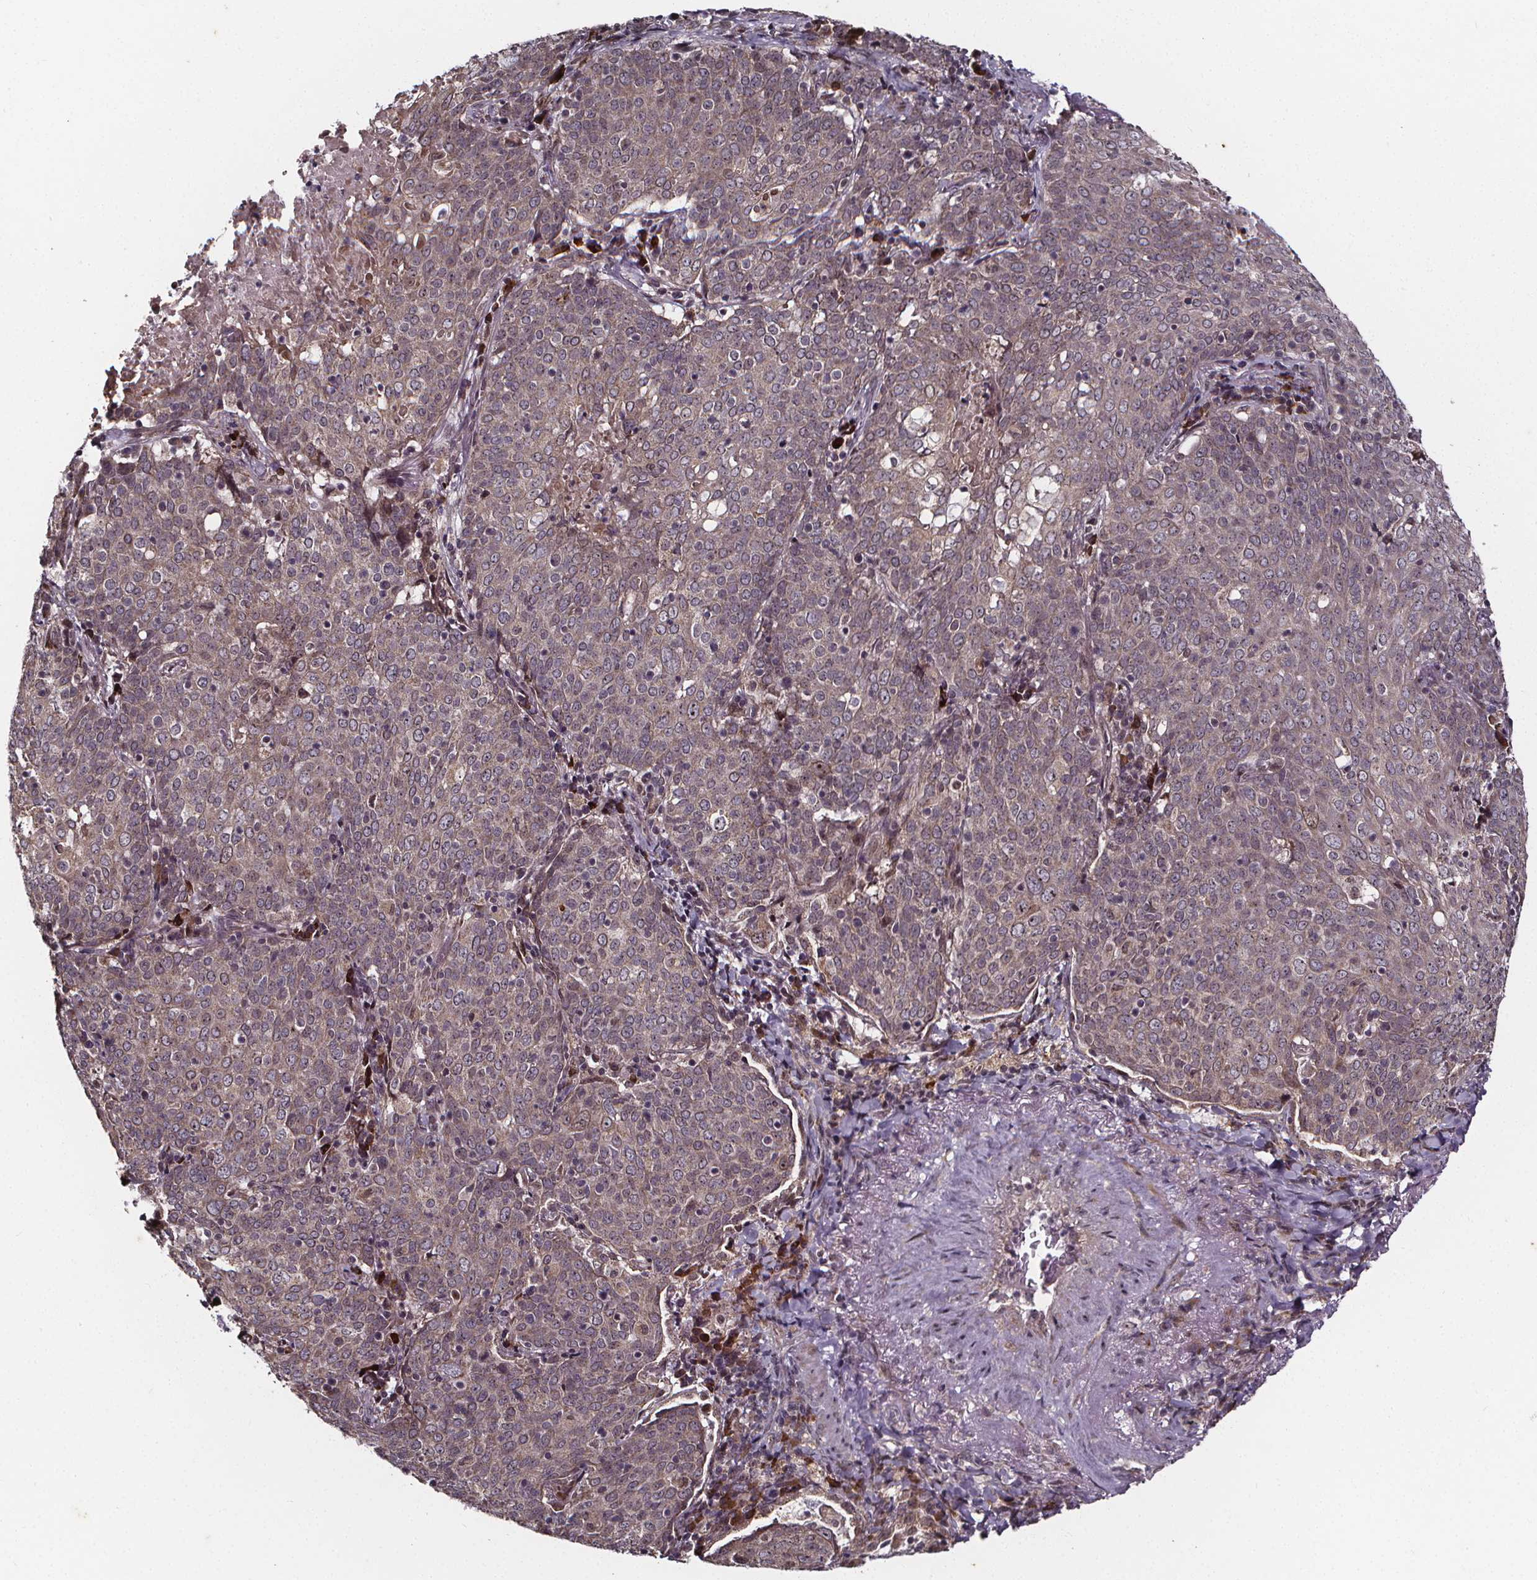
{"staining": {"intensity": "negative", "quantity": "none", "location": "none"}, "tissue": "lung cancer", "cell_type": "Tumor cells", "image_type": "cancer", "snomed": [{"axis": "morphology", "description": "Squamous cell carcinoma, NOS"}, {"axis": "topography", "description": "Lung"}], "caption": "Tumor cells show no significant staining in squamous cell carcinoma (lung). (Brightfield microscopy of DAB (3,3'-diaminobenzidine) immunohistochemistry at high magnification).", "gene": "DDIT3", "patient": {"sex": "male", "age": 82}}